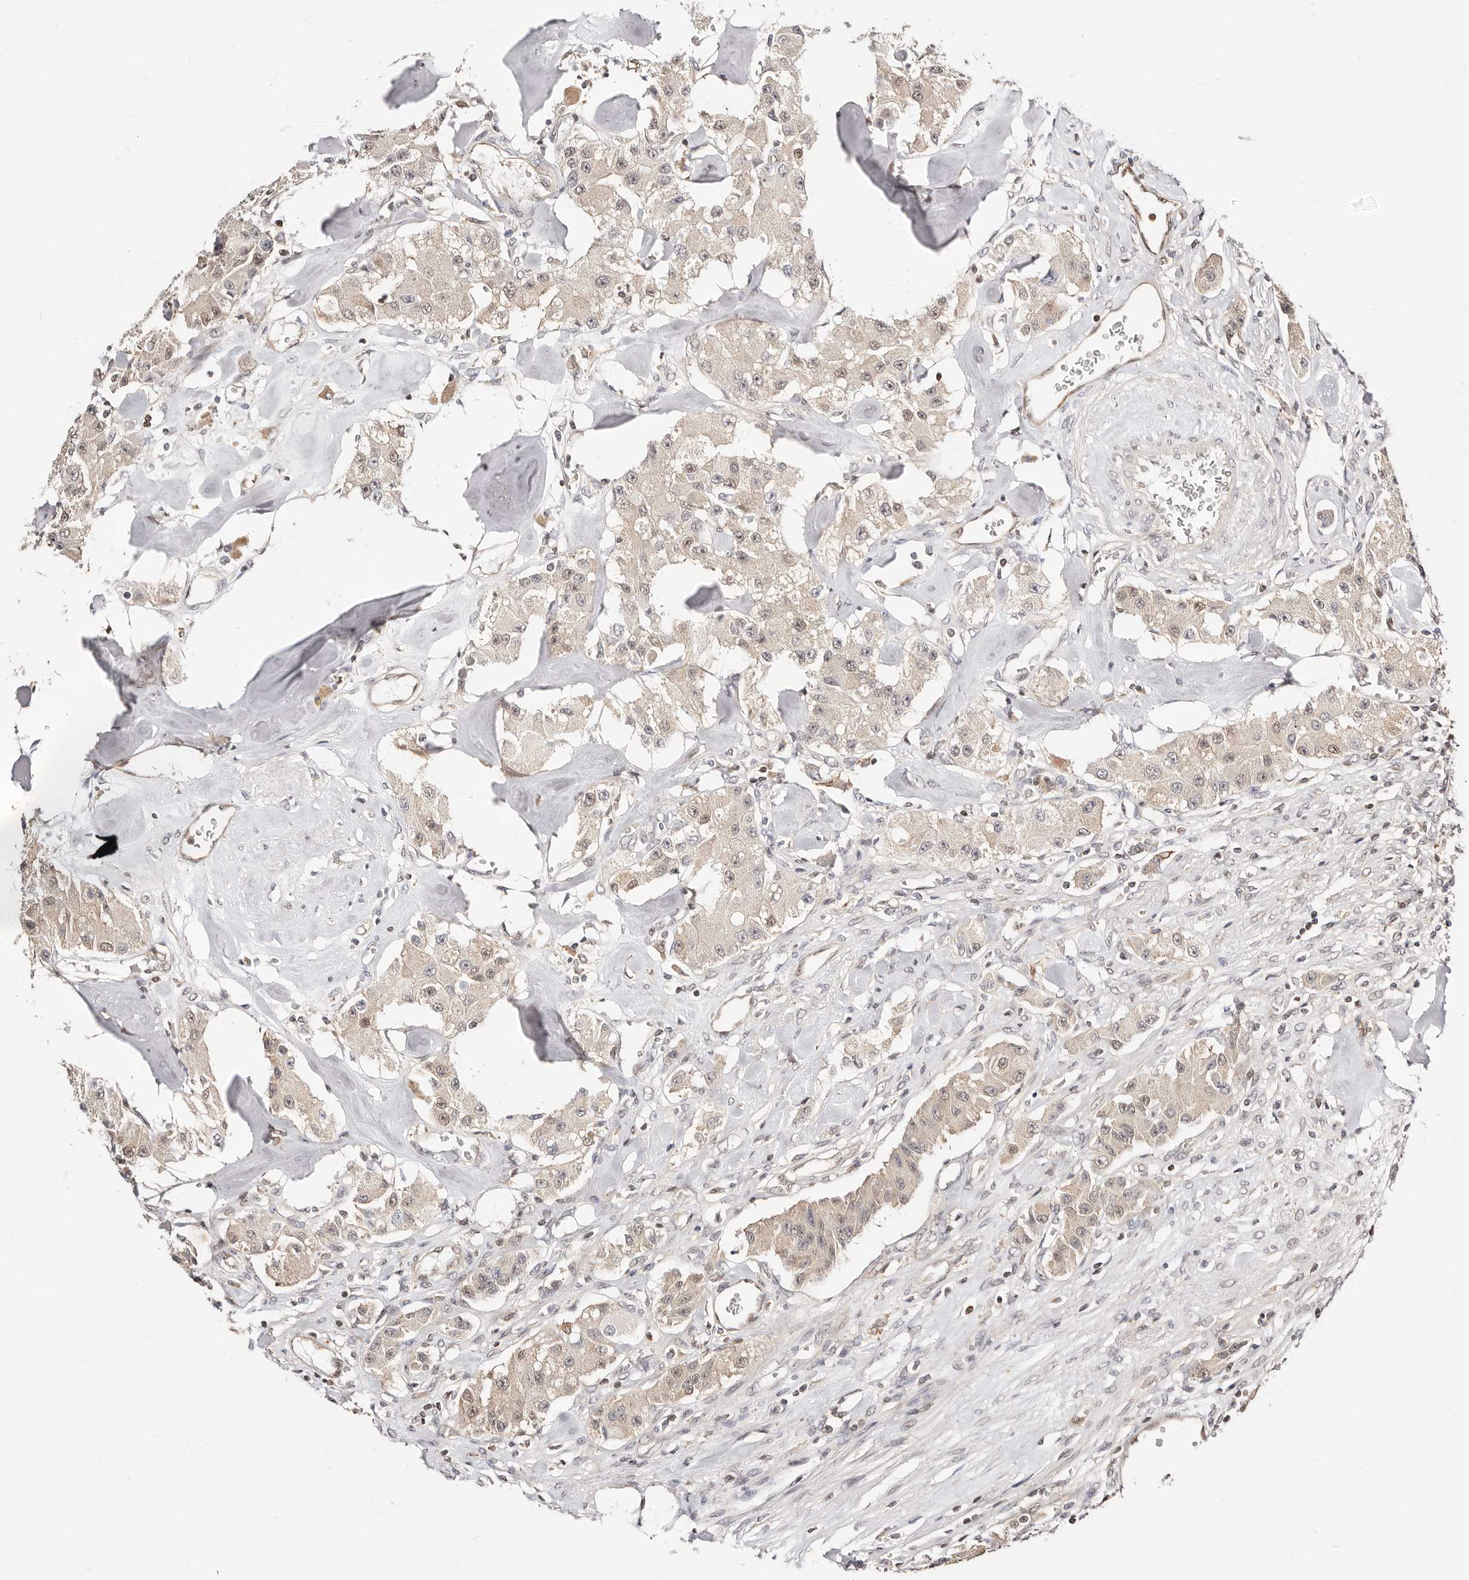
{"staining": {"intensity": "weak", "quantity": "25%-75%", "location": "cytoplasmic/membranous,nuclear"}, "tissue": "carcinoid", "cell_type": "Tumor cells", "image_type": "cancer", "snomed": [{"axis": "morphology", "description": "Carcinoid, malignant, NOS"}, {"axis": "topography", "description": "Pancreas"}], "caption": "Malignant carcinoid stained for a protein displays weak cytoplasmic/membranous and nuclear positivity in tumor cells.", "gene": "STAT5A", "patient": {"sex": "male", "age": 41}}